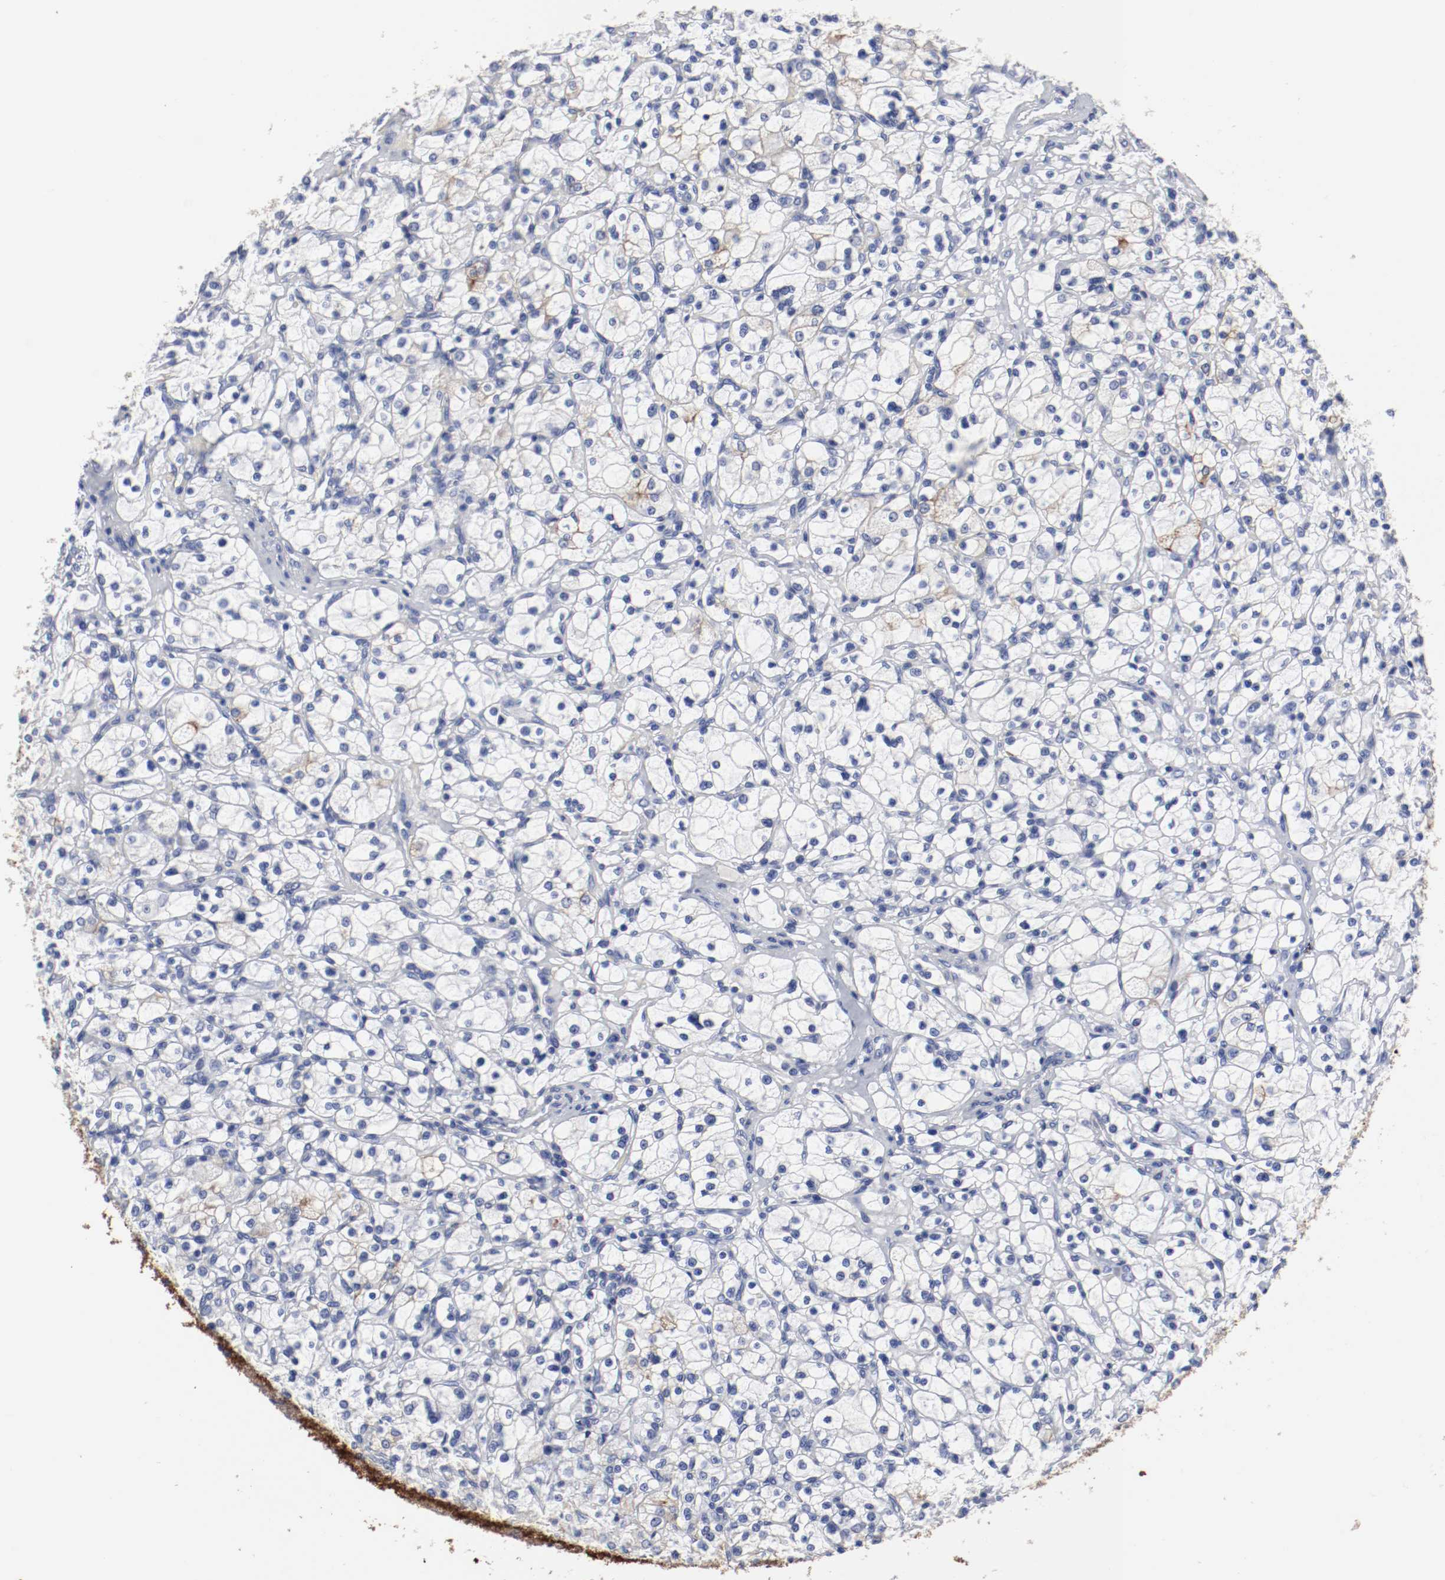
{"staining": {"intensity": "weak", "quantity": "<25%", "location": "cytoplasmic/membranous"}, "tissue": "renal cancer", "cell_type": "Tumor cells", "image_type": "cancer", "snomed": [{"axis": "morphology", "description": "Adenocarcinoma, NOS"}, {"axis": "topography", "description": "Kidney"}], "caption": "An immunohistochemistry histopathology image of renal cancer is shown. There is no staining in tumor cells of renal cancer.", "gene": "TSPAN6", "patient": {"sex": "female", "age": 83}}